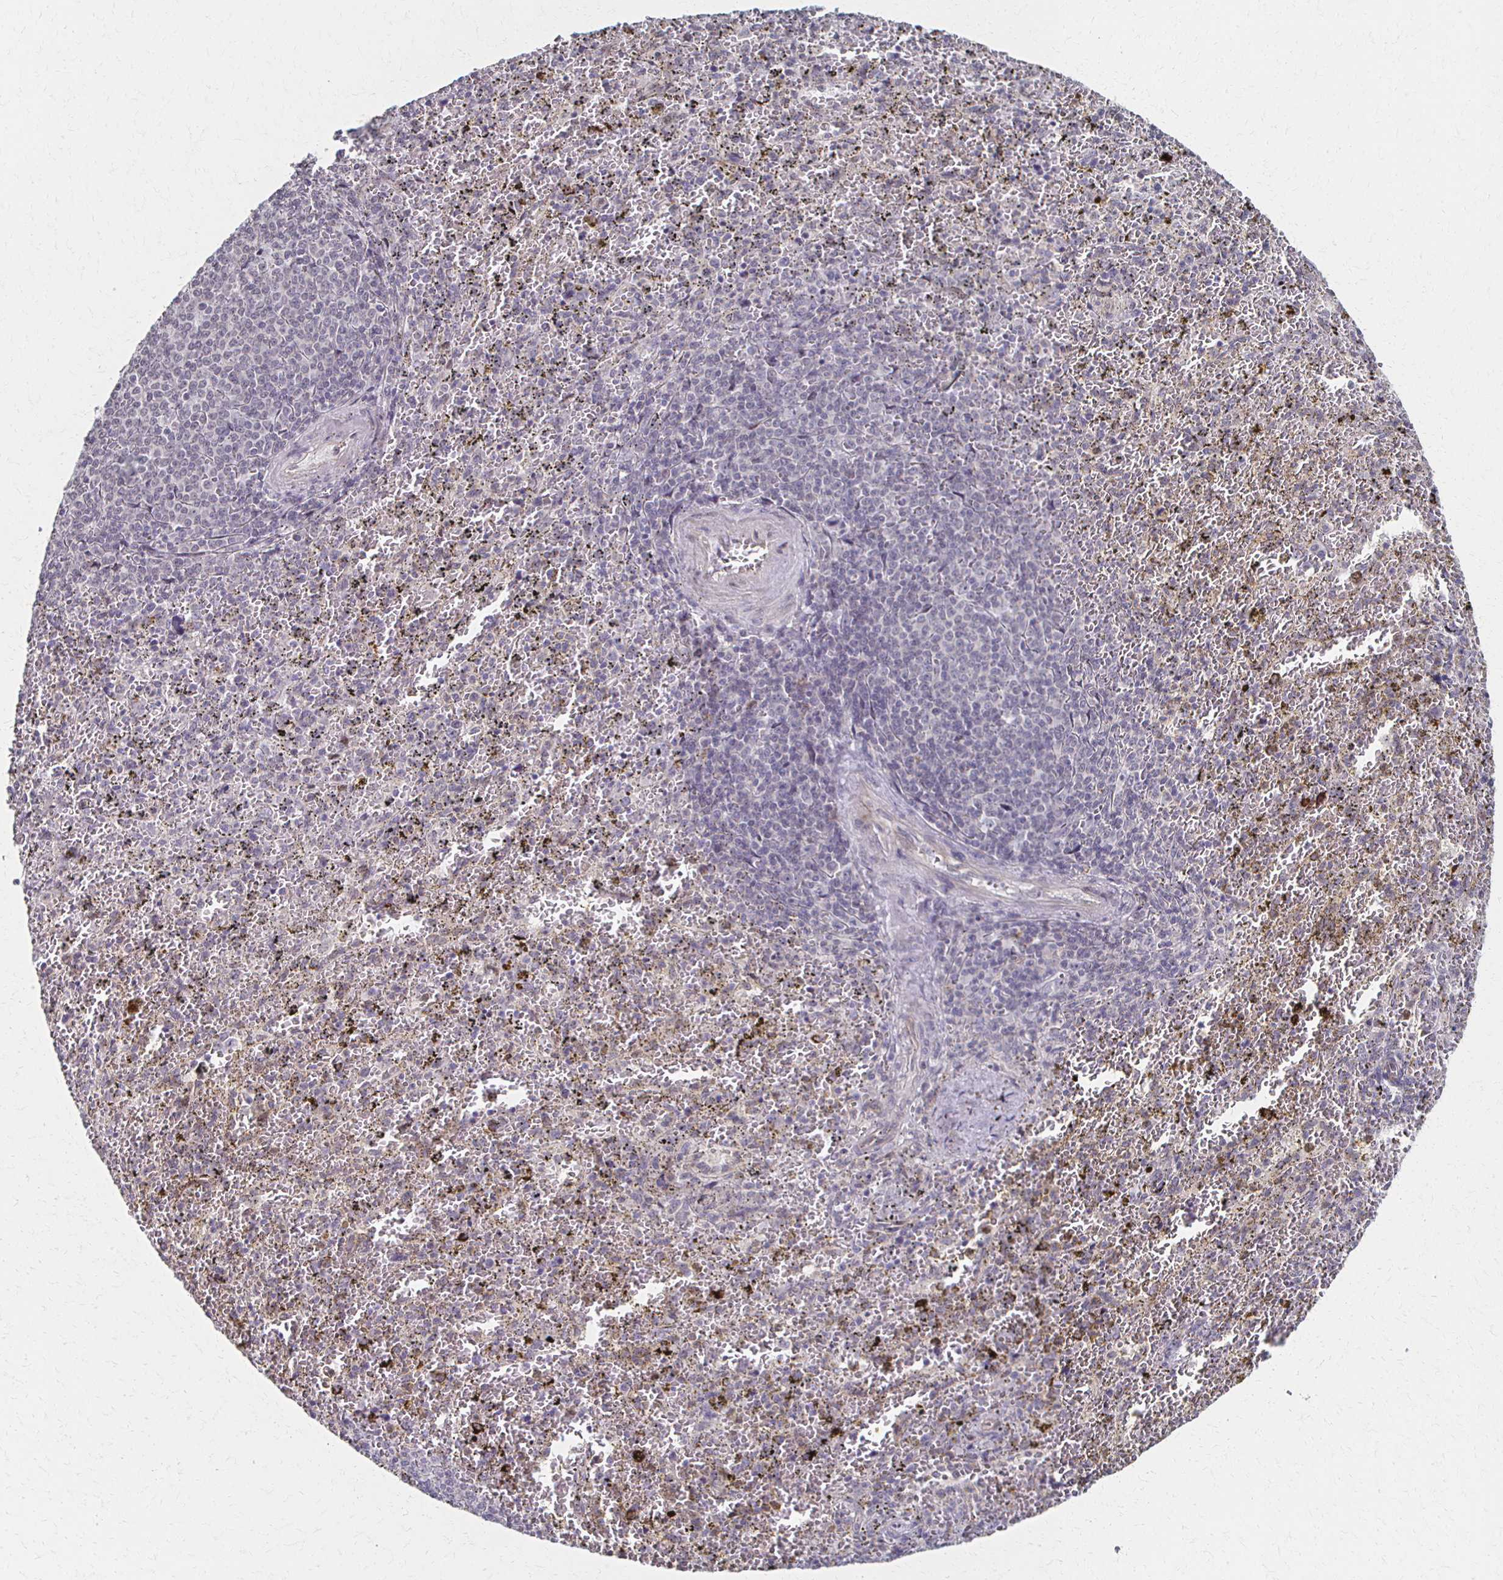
{"staining": {"intensity": "negative", "quantity": "none", "location": "none"}, "tissue": "spleen", "cell_type": "Cells in red pulp", "image_type": "normal", "snomed": [{"axis": "morphology", "description": "Normal tissue, NOS"}, {"axis": "topography", "description": "Spleen"}], "caption": "Protein analysis of unremarkable spleen displays no significant staining in cells in red pulp.", "gene": "DAB1", "patient": {"sex": "female", "age": 50}}